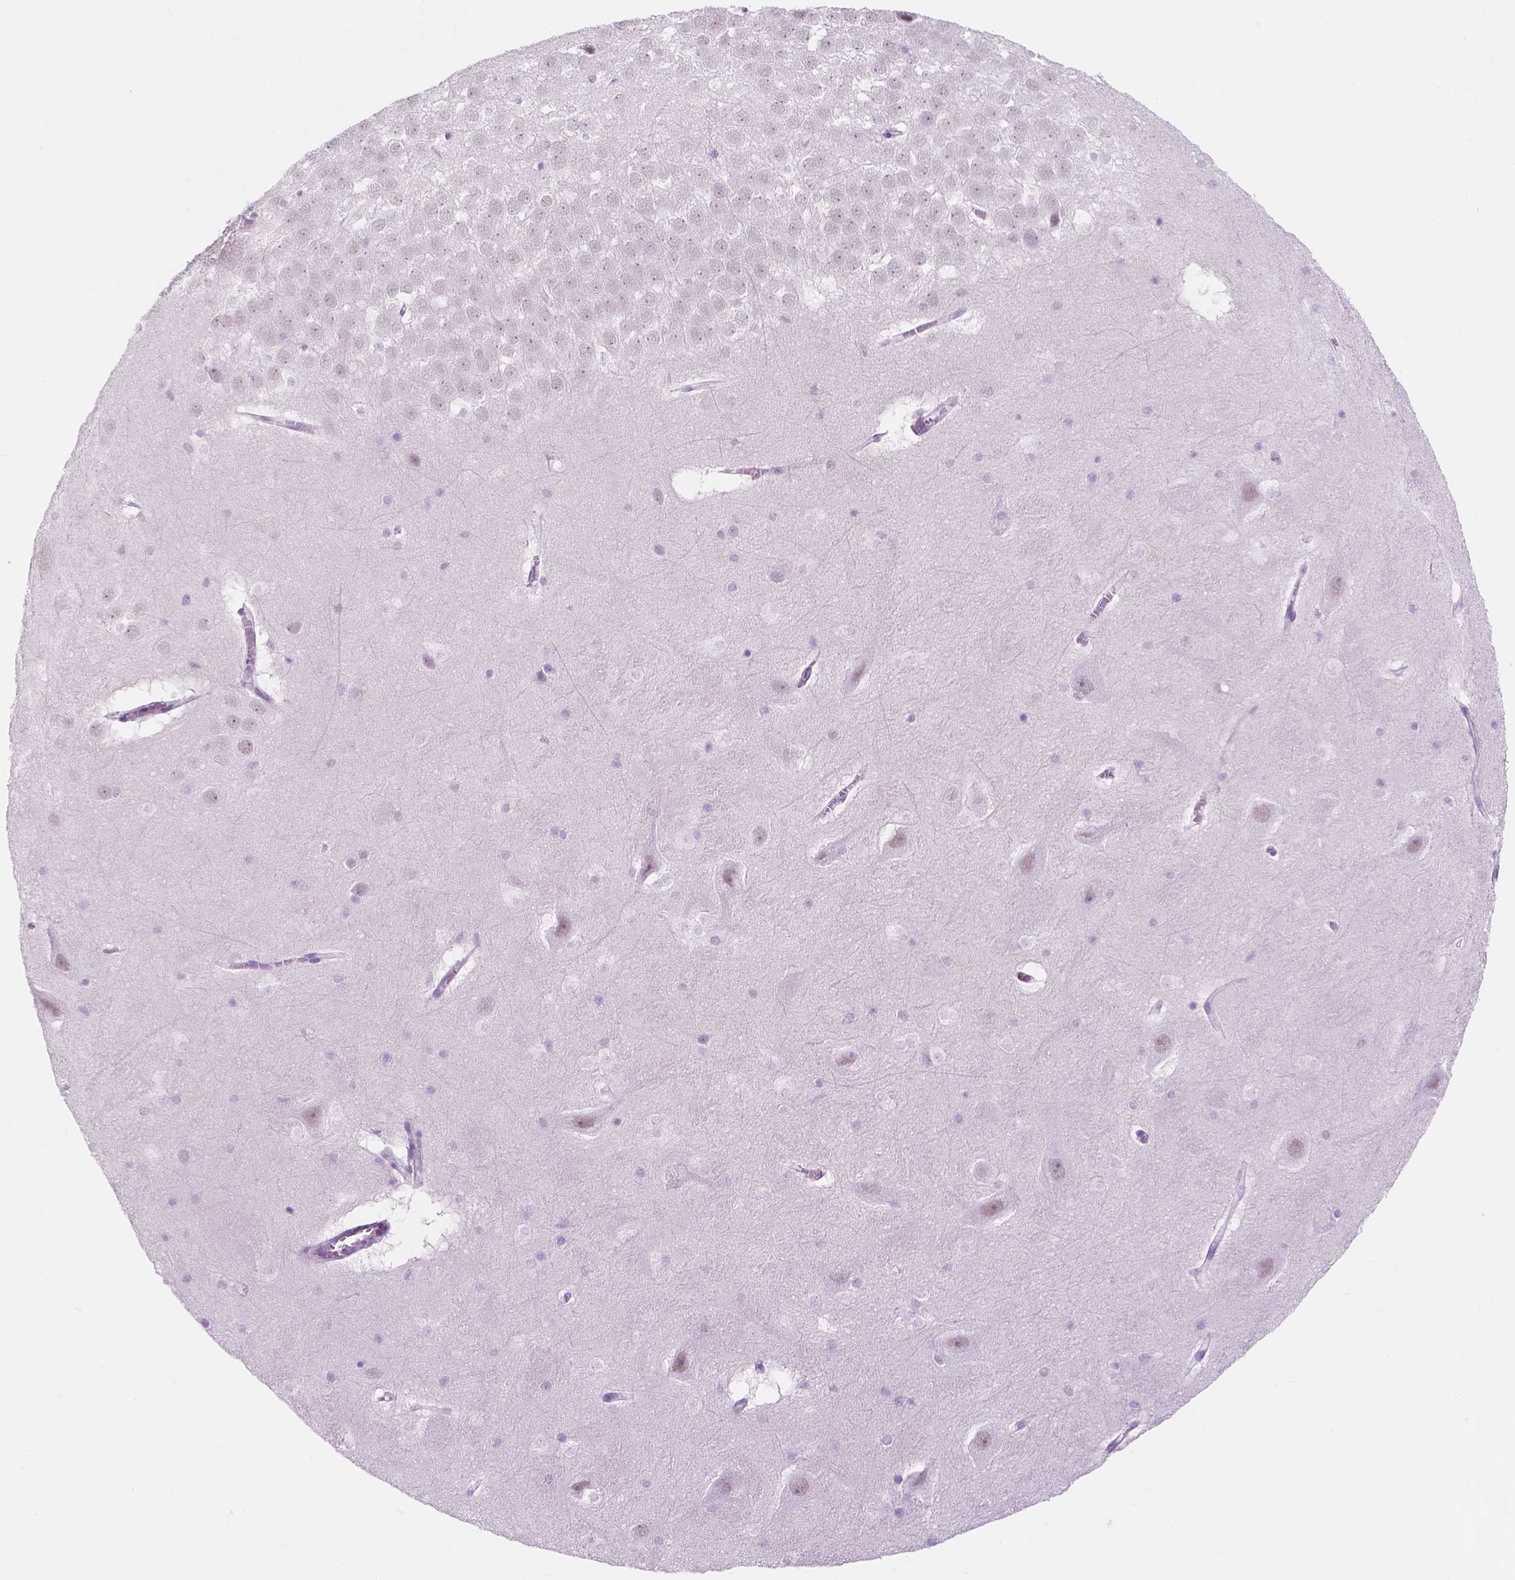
{"staining": {"intensity": "negative", "quantity": "none", "location": "none"}, "tissue": "hippocampus", "cell_type": "Glial cells", "image_type": "normal", "snomed": [{"axis": "morphology", "description": "Normal tissue, NOS"}, {"axis": "topography", "description": "Hippocampus"}], "caption": "This photomicrograph is of benign hippocampus stained with immunohistochemistry (IHC) to label a protein in brown with the nuclei are counter-stained blue. There is no positivity in glial cells. (Stains: DAB IHC with hematoxylin counter stain, Microscopy: brightfield microscopy at high magnification).", "gene": "CUZD1", "patient": {"sex": "male", "age": 45}}